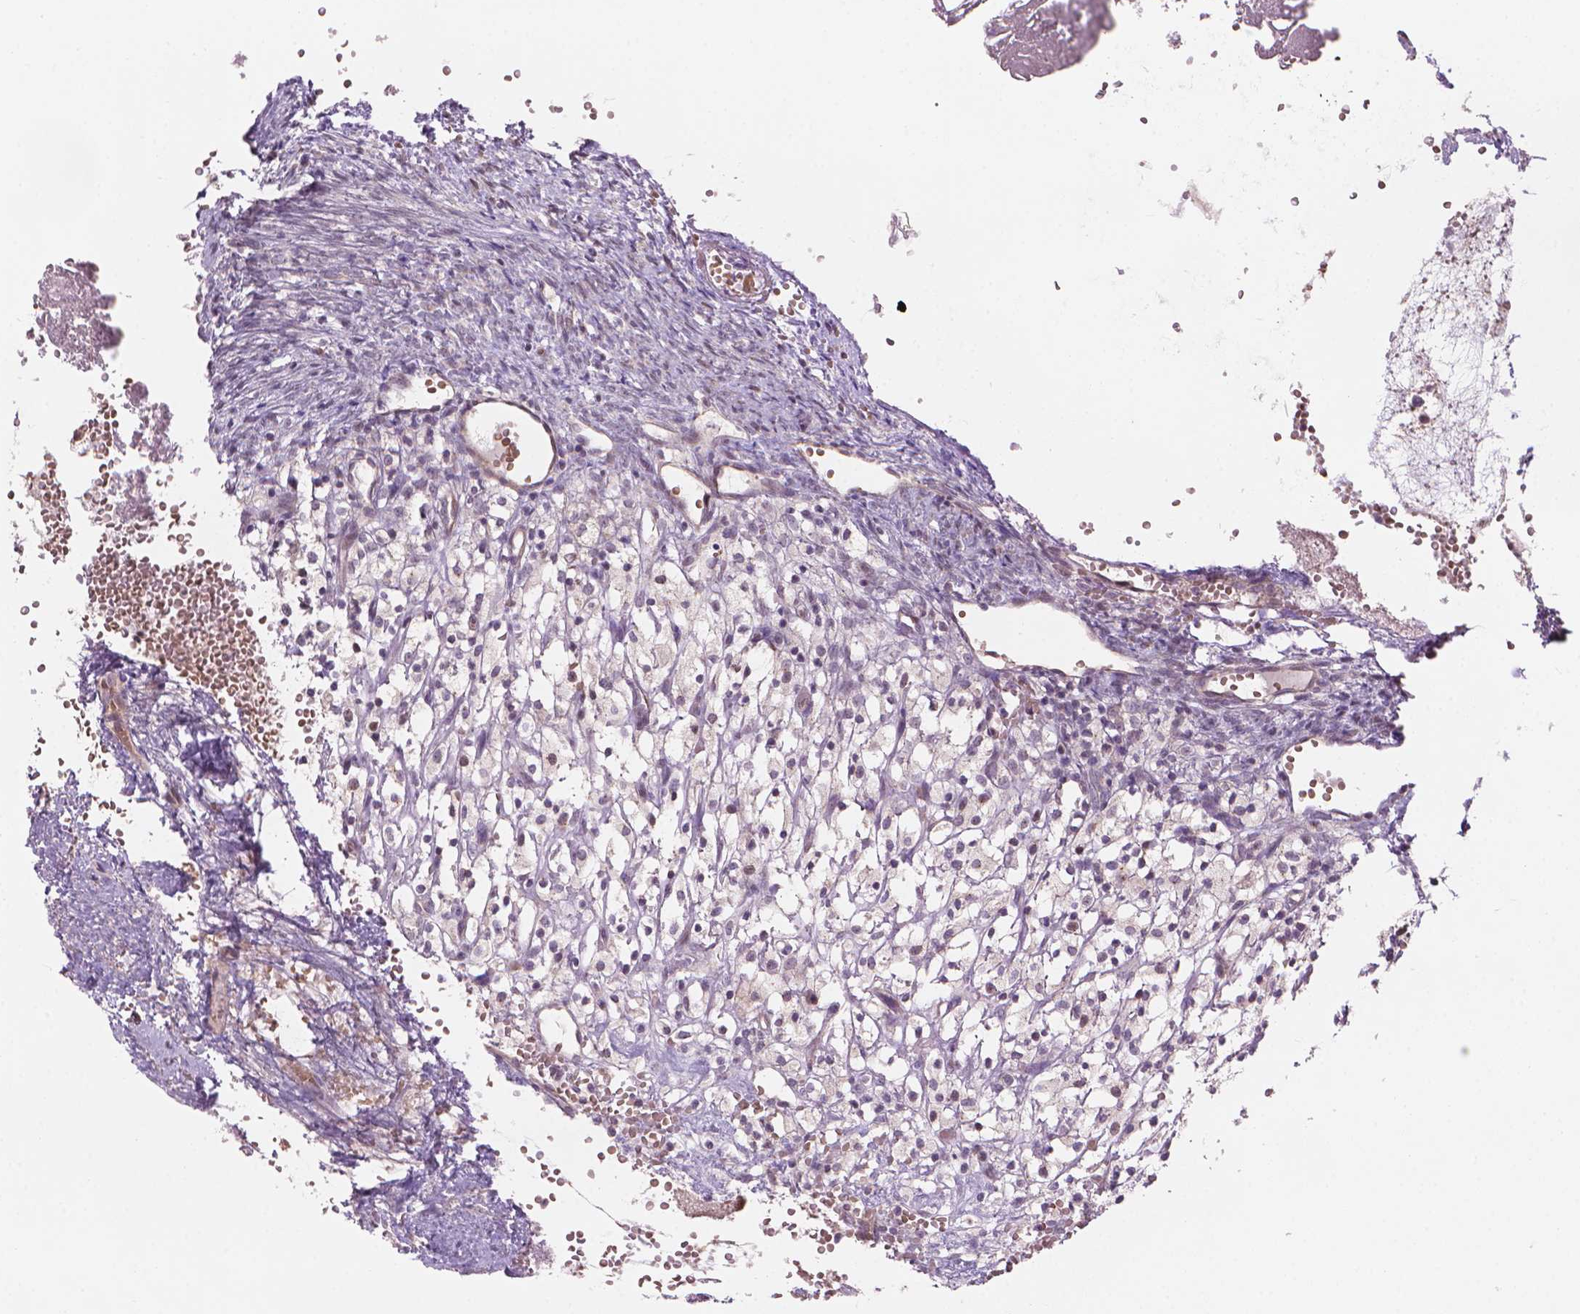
{"staining": {"intensity": "negative", "quantity": "none", "location": "none"}, "tissue": "ovary", "cell_type": "Ovarian stroma cells", "image_type": "normal", "snomed": [{"axis": "morphology", "description": "Normal tissue, NOS"}, {"axis": "topography", "description": "Ovary"}], "caption": "Immunohistochemistry image of unremarkable ovary: human ovary stained with DAB (3,3'-diaminobenzidine) shows no significant protein expression in ovarian stroma cells. (DAB IHC, high magnification).", "gene": "IFFO1", "patient": {"sex": "female", "age": 46}}